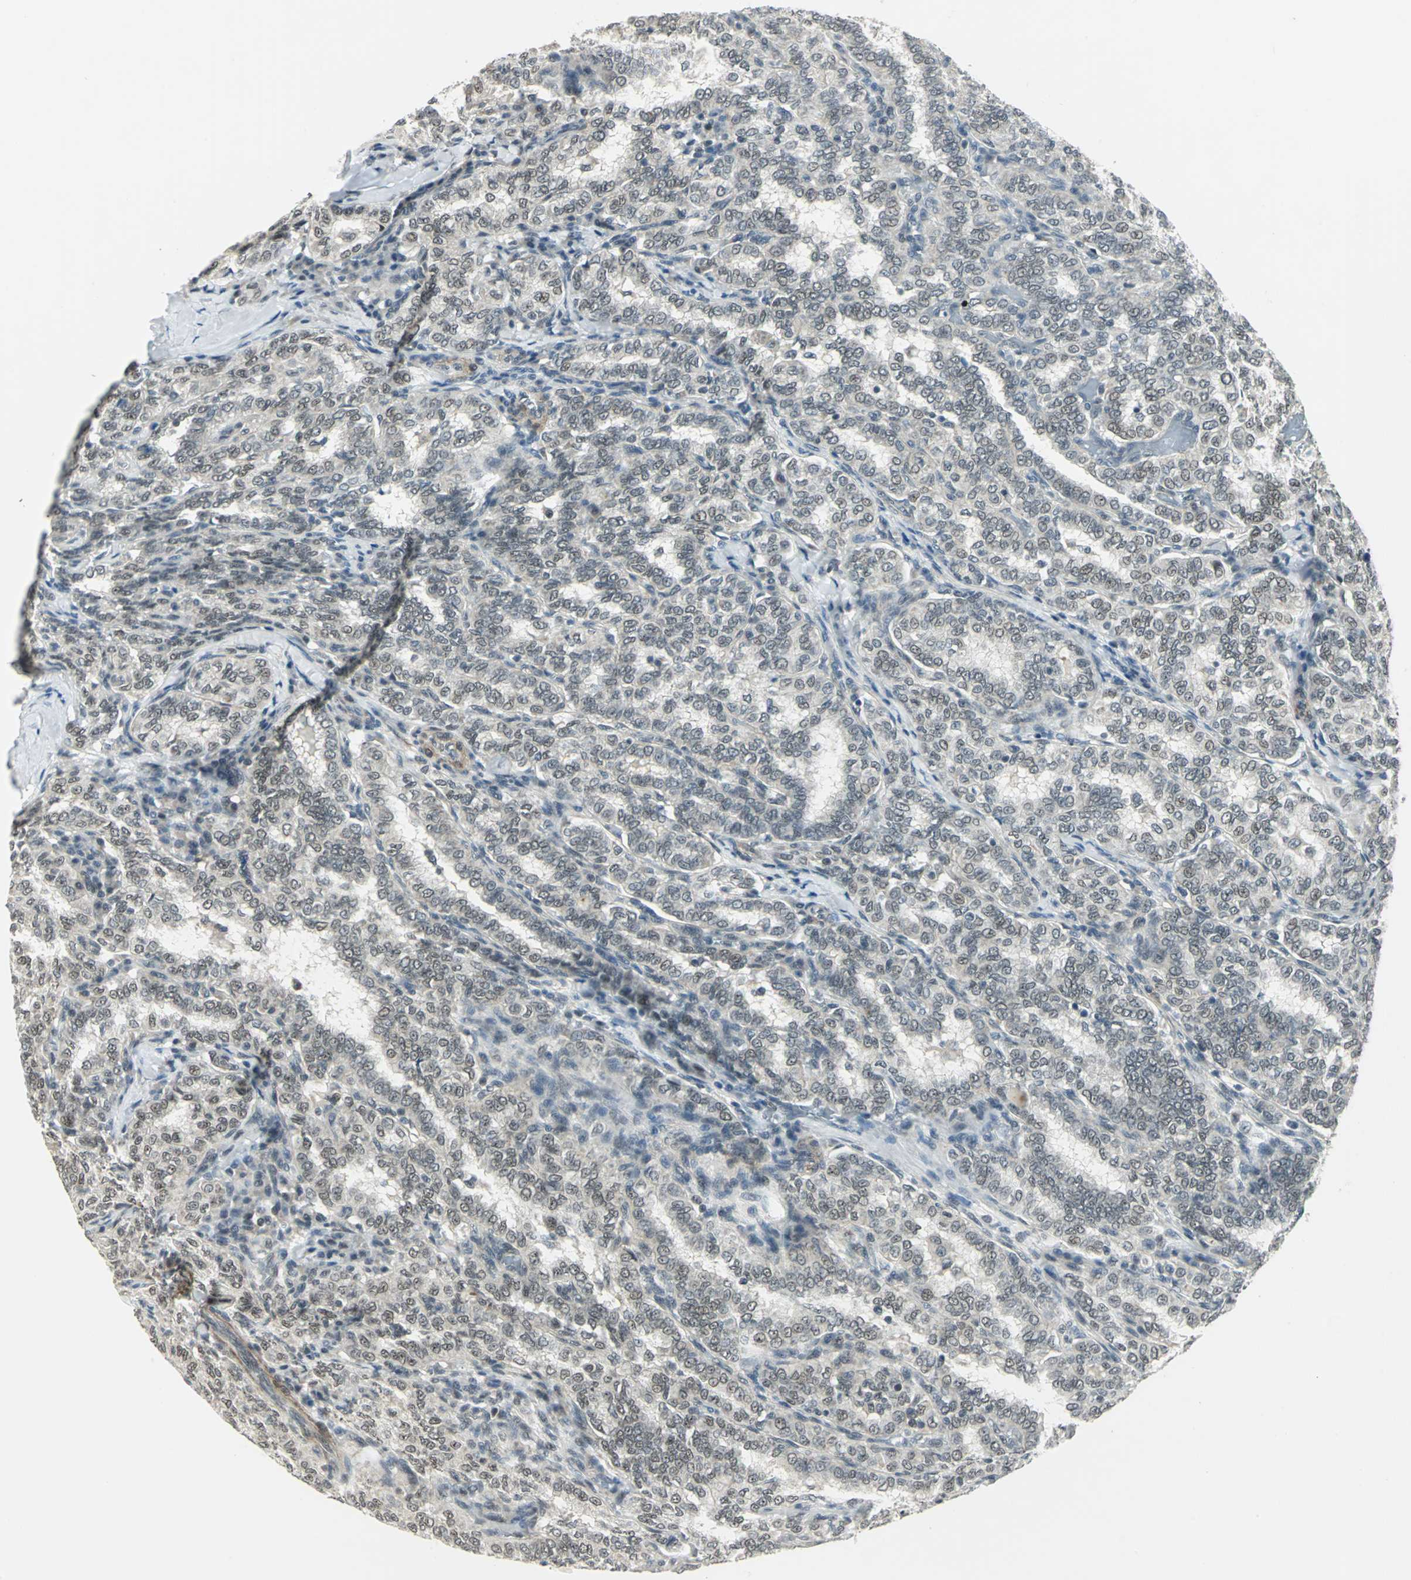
{"staining": {"intensity": "weak", "quantity": ">75%", "location": "cytoplasmic/membranous,nuclear"}, "tissue": "thyroid cancer", "cell_type": "Tumor cells", "image_type": "cancer", "snomed": [{"axis": "morphology", "description": "Papillary adenocarcinoma, NOS"}, {"axis": "topography", "description": "Thyroid gland"}], "caption": "About >75% of tumor cells in papillary adenocarcinoma (thyroid) show weak cytoplasmic/membranous and nuclear protein expression as visualized by brown immunohistochemical staining.", "gene": "MTA1", "patient": {"sex": "female", "age": 30}}